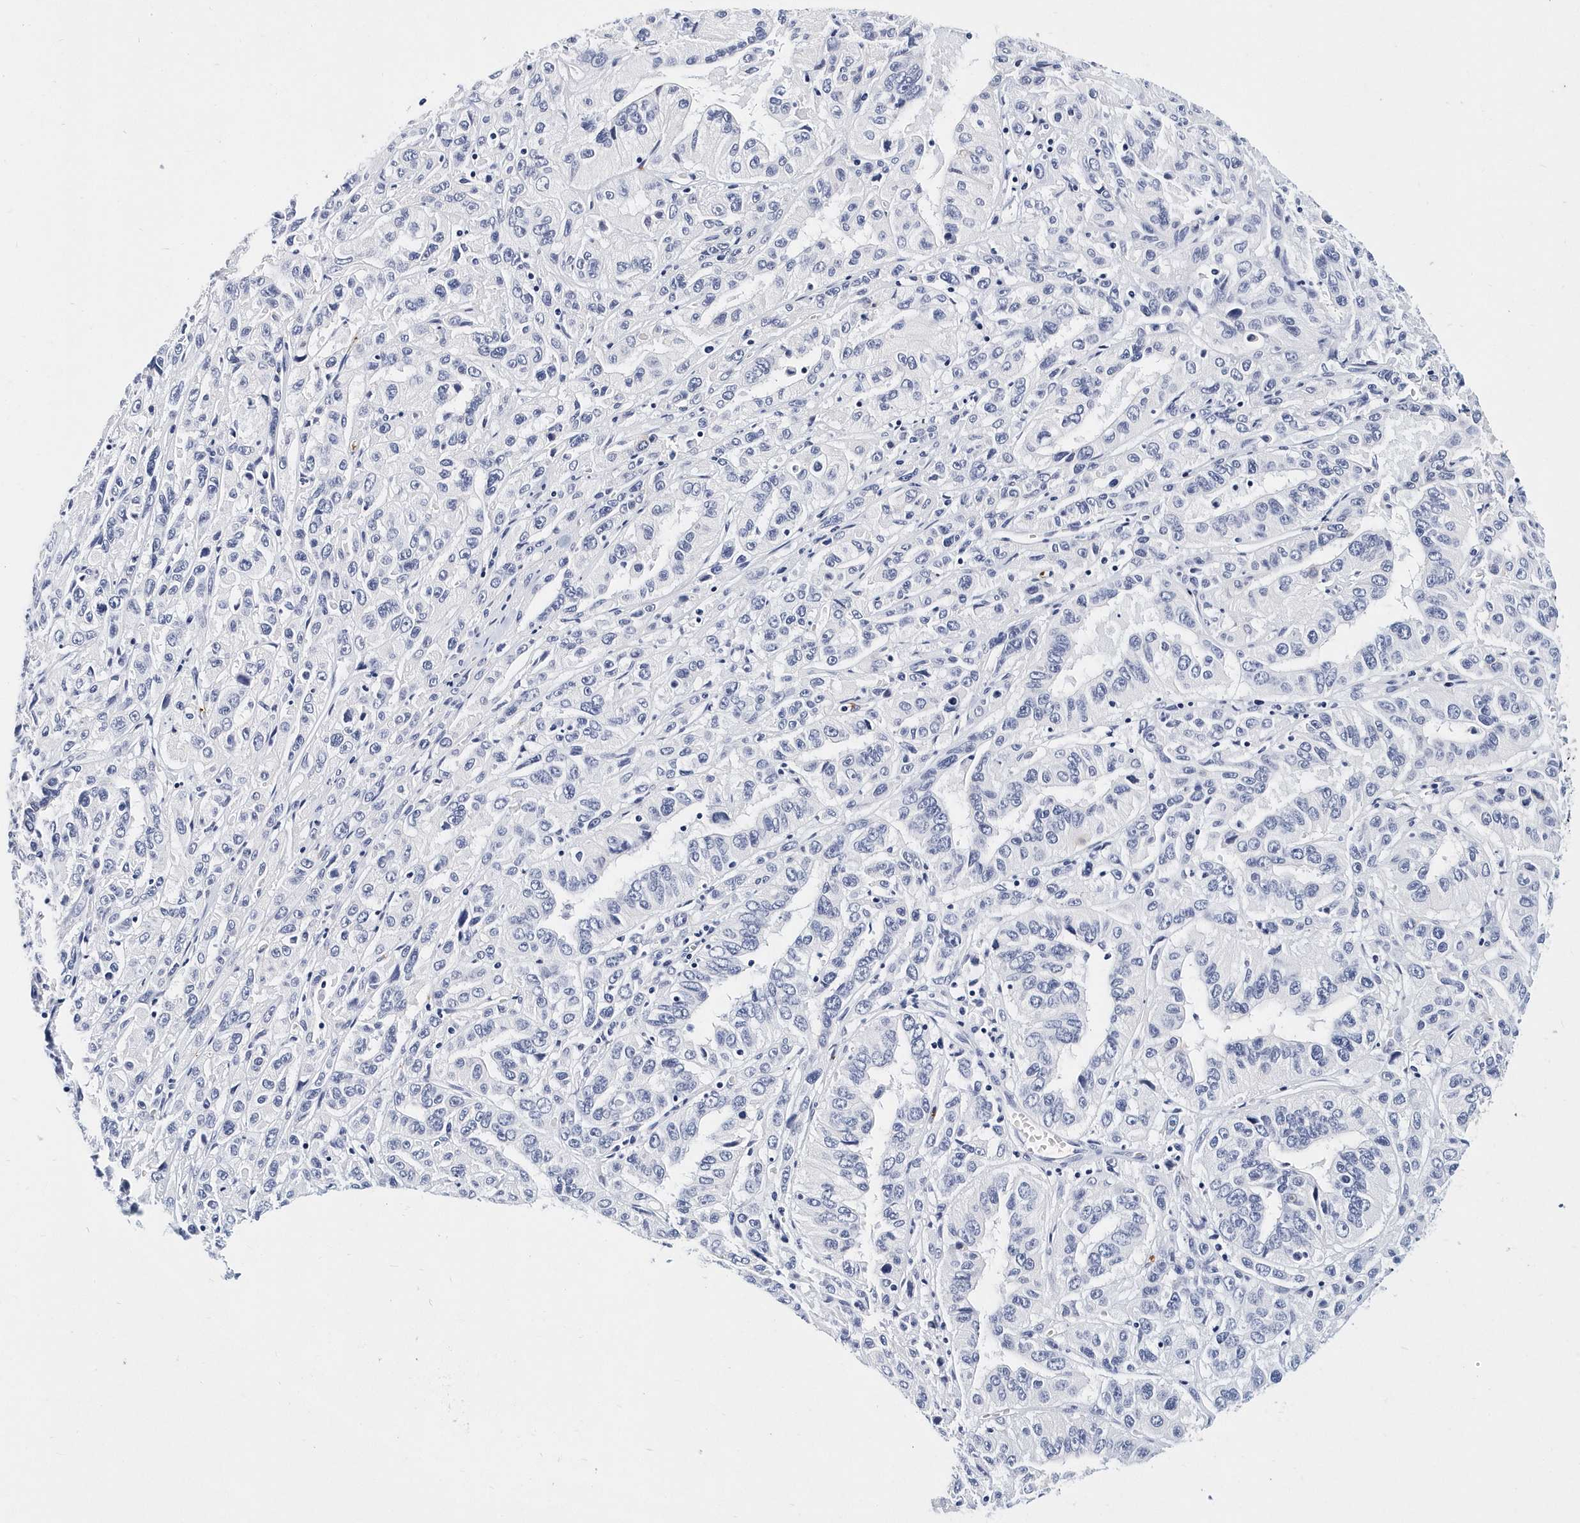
{"staining": {"intensity": "negative", "quantity": "none", "location": "none"}, "tissue": "pancreatic cancer", "cell_type": "Tumor cells", "image_type": "cancer", "snomed": [{"axis": "morphology", "description": "Adenocarcinoma, NOS"}, {"axis": "topography", "description": "Pancreas"}], "caption": "Immunohistochemistry (IHC) histopathology image of neoplastic tissue: pancreatic adenocarcinoma stained with DAB displays no significant protein expression in tumor cells.", "gene": "ITGA2B", "patient": {"sex": "male", "age": 63}}